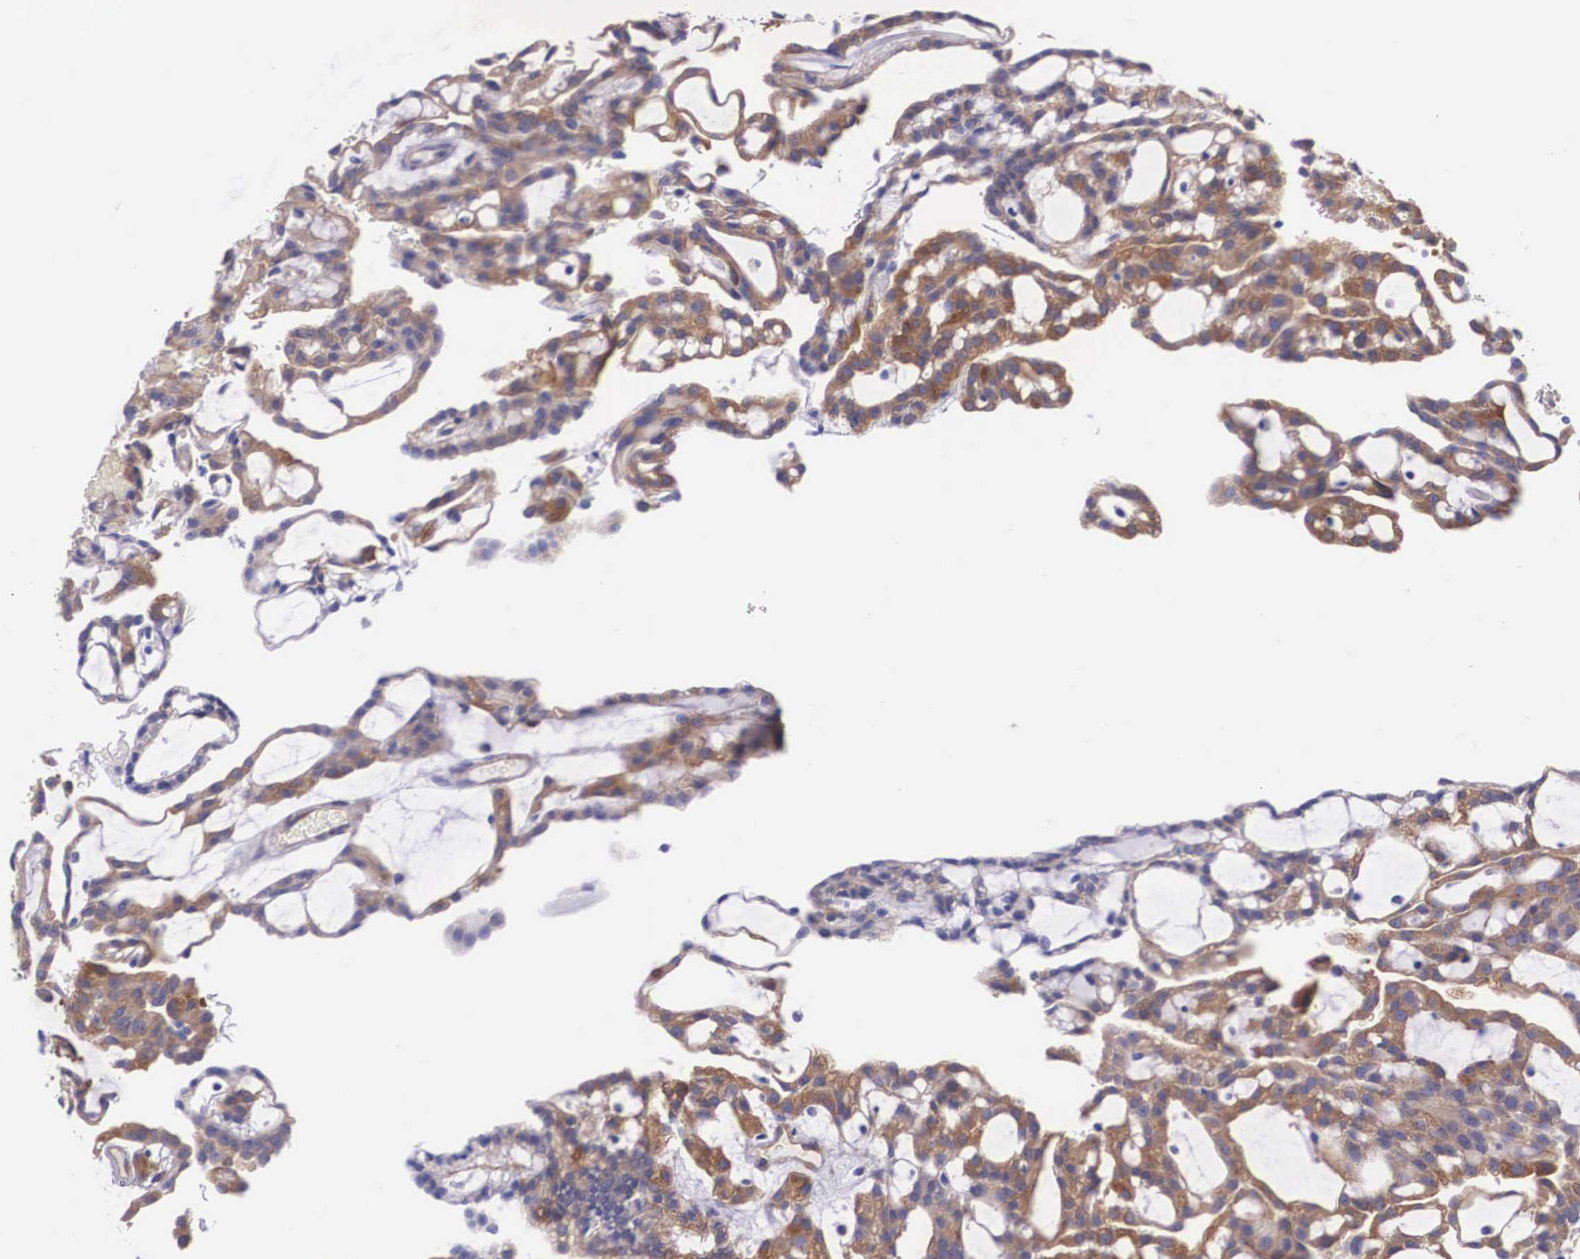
{"staining": {"intensity": "strong", "quantity": "25%-75%", "location": "cytoplasmic/membranous"}, "tissue": "renal cancer", "cell_type": "Tumor cells", "image_type": "cancer", "snomed": [{"axis": "morphology", "description": "Adenocarcinoma, NOS"}, {"axis": "topography", "description": "Kidney"}], "caption": "Protein analysis of renal adenocarcinoma tissue shows strong cytoplasmic/membranous staining in approximately 25%-75% of tumor cells. (DAB (3,3'-diaminobenzidine) IHC, brown staining for protein, blue staining for nuclei).", "gene": "BCAR1", "patient": {"sex": "male", "age": 63}}